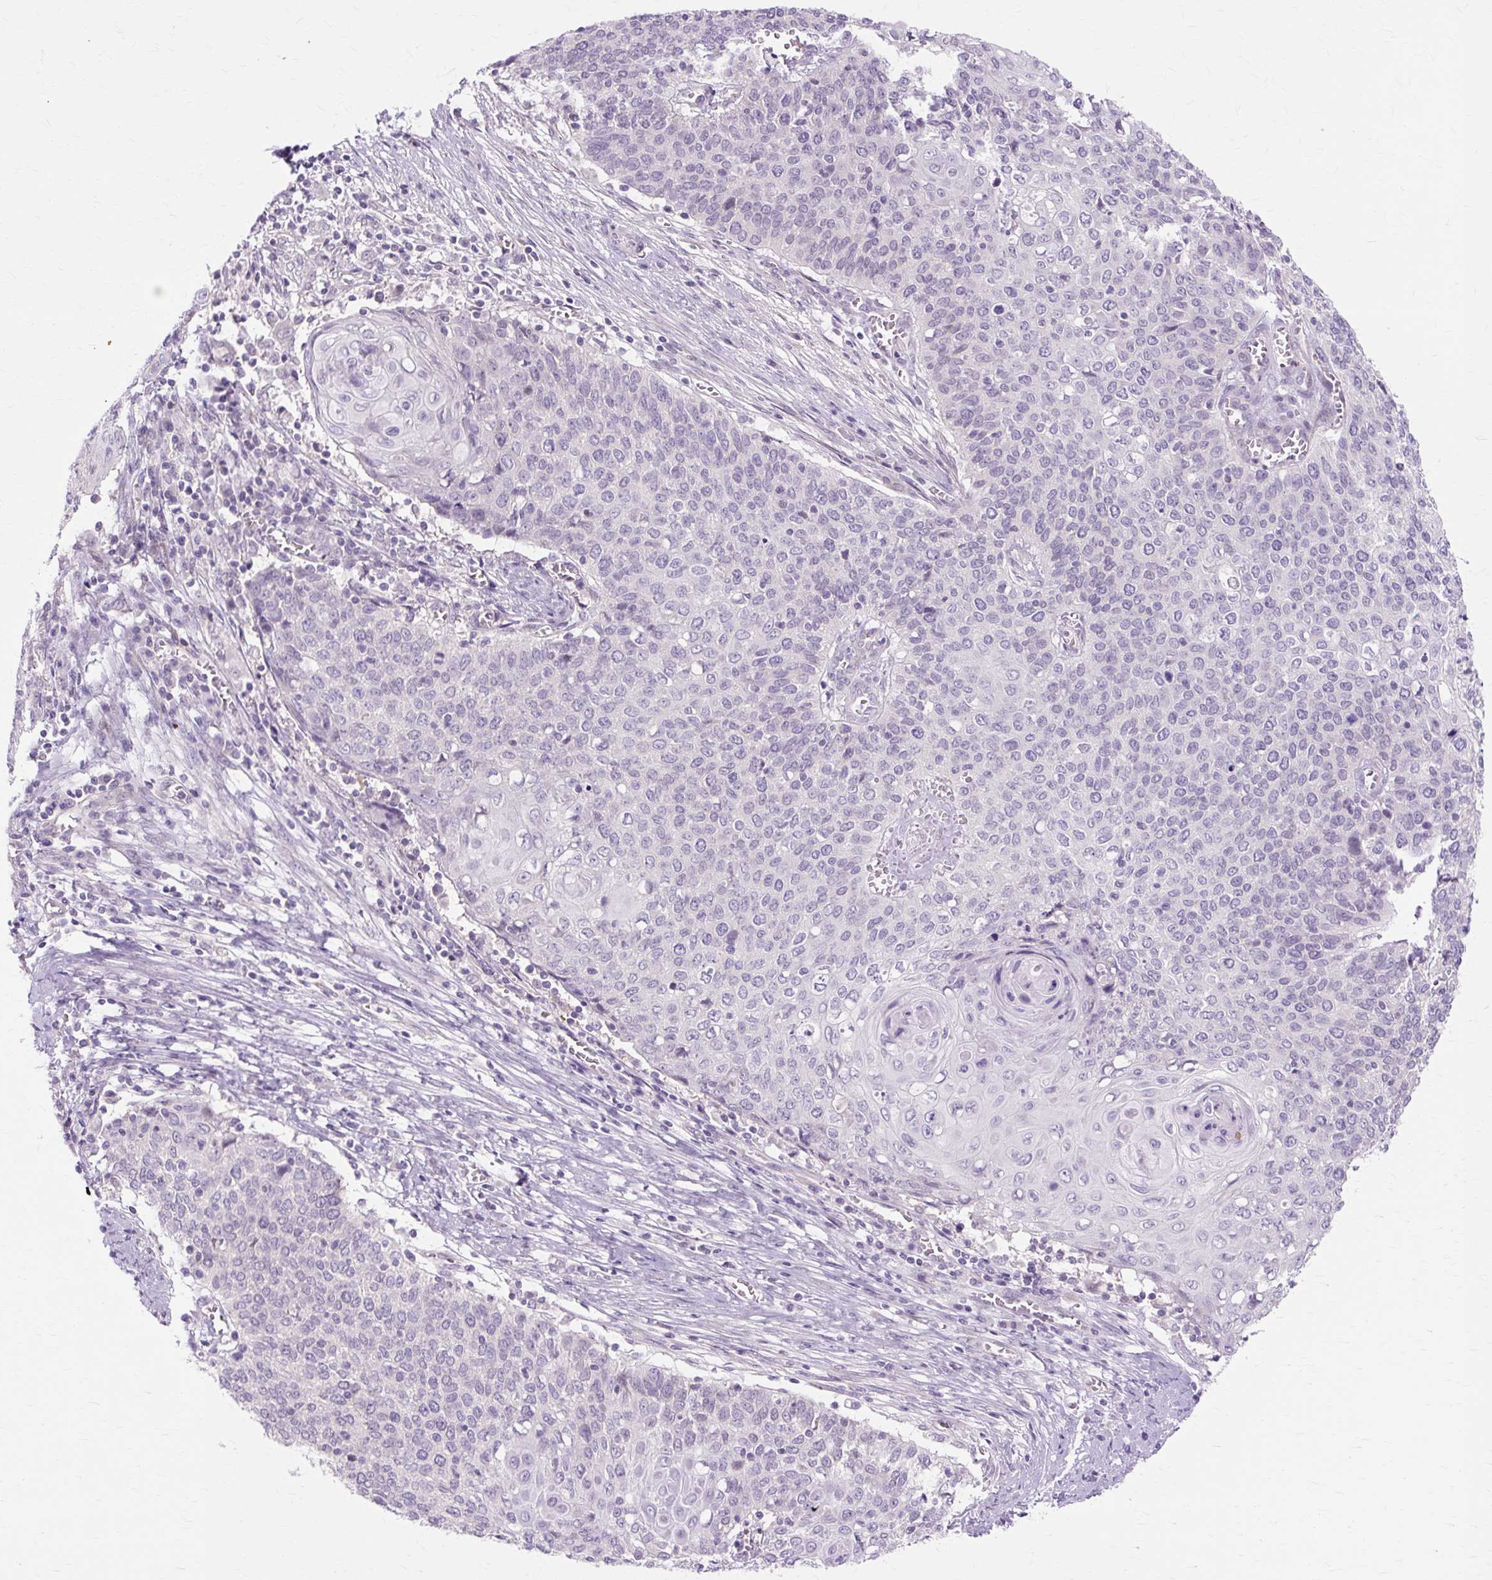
{"staining": {"intensity": "negative", "quantity": "none", "location": "none"}, "tissue": "cervical cancer", "cell_type": "Tumor cells", "image_type": "cancer", "snomed": [{"axis": "morphology", "description": "Squamous cell carcinoma, NOS"}, {"axis": "topography", "description": "Cervix"}], "caption": "Human cervical cancer (squamous cell carcinoma) stained for a protein using immunohistochemistry reveals no expression in tumor cells.", "gene": "ZNF35", "patient": {"sex": "female", "age": 39}}